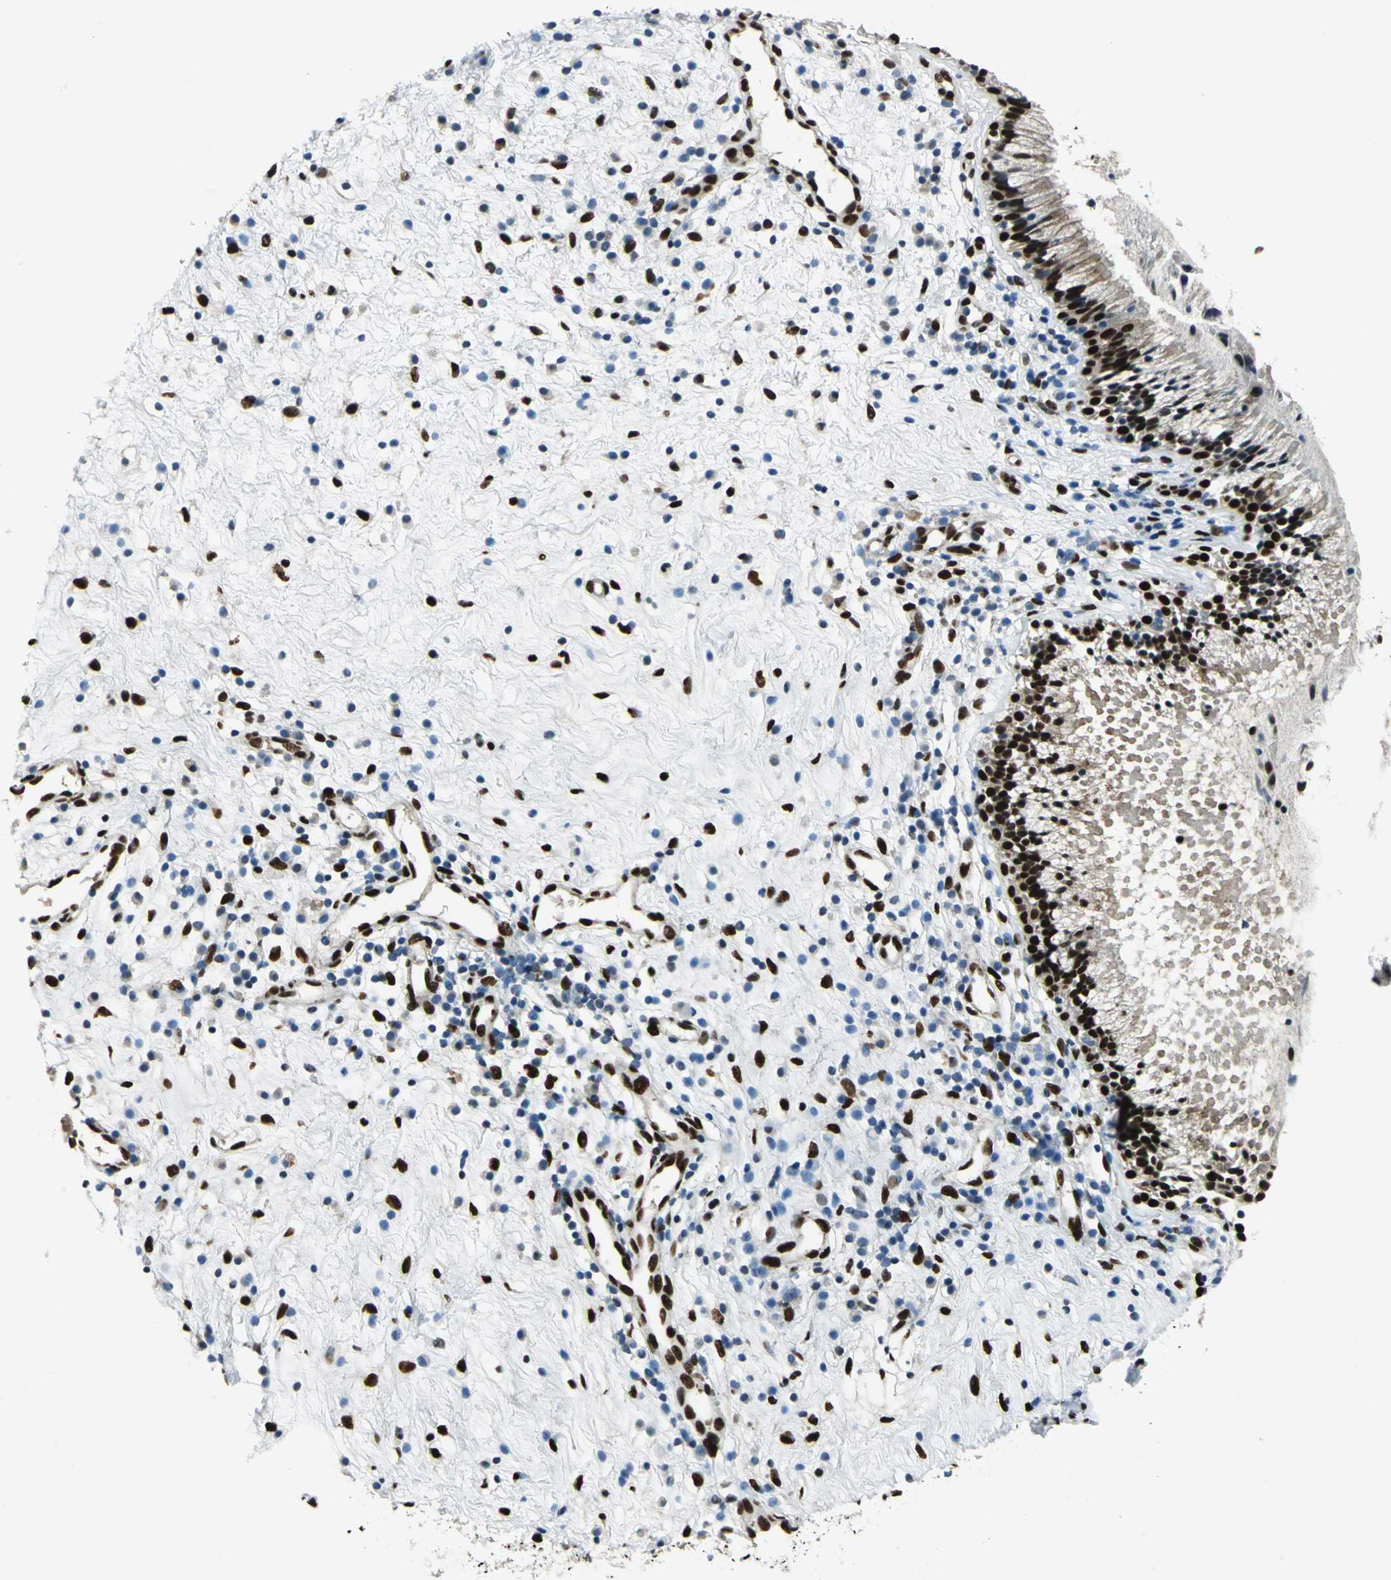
{"staining": {"intensity": "strong", "quantity": ">75%", "location": "cytoplasmic/membranous,nuclear"}, "tissue": "nasopharynx", "cell_type": "Respiratory epithelial cells", "image_type": "normal", "snomed": [{"axis": "morphology", "description": "Normal tissue, NOS"}, {"axis": "topography", "description": "Nasopharynx"}], "caption": "The immunohistochemical stain highlights strong cytoplasmic/membranous,nuclear staining in respiratory epithelial cells of benign nasopharynx. The staining was performed using DAB to visualize the protein expression in brown, while the nuclei were stained in blue with hematoxylin (Magnification: 20x).", "gene": "NFIA", "patient": {"sex": "male", "age": 21}}